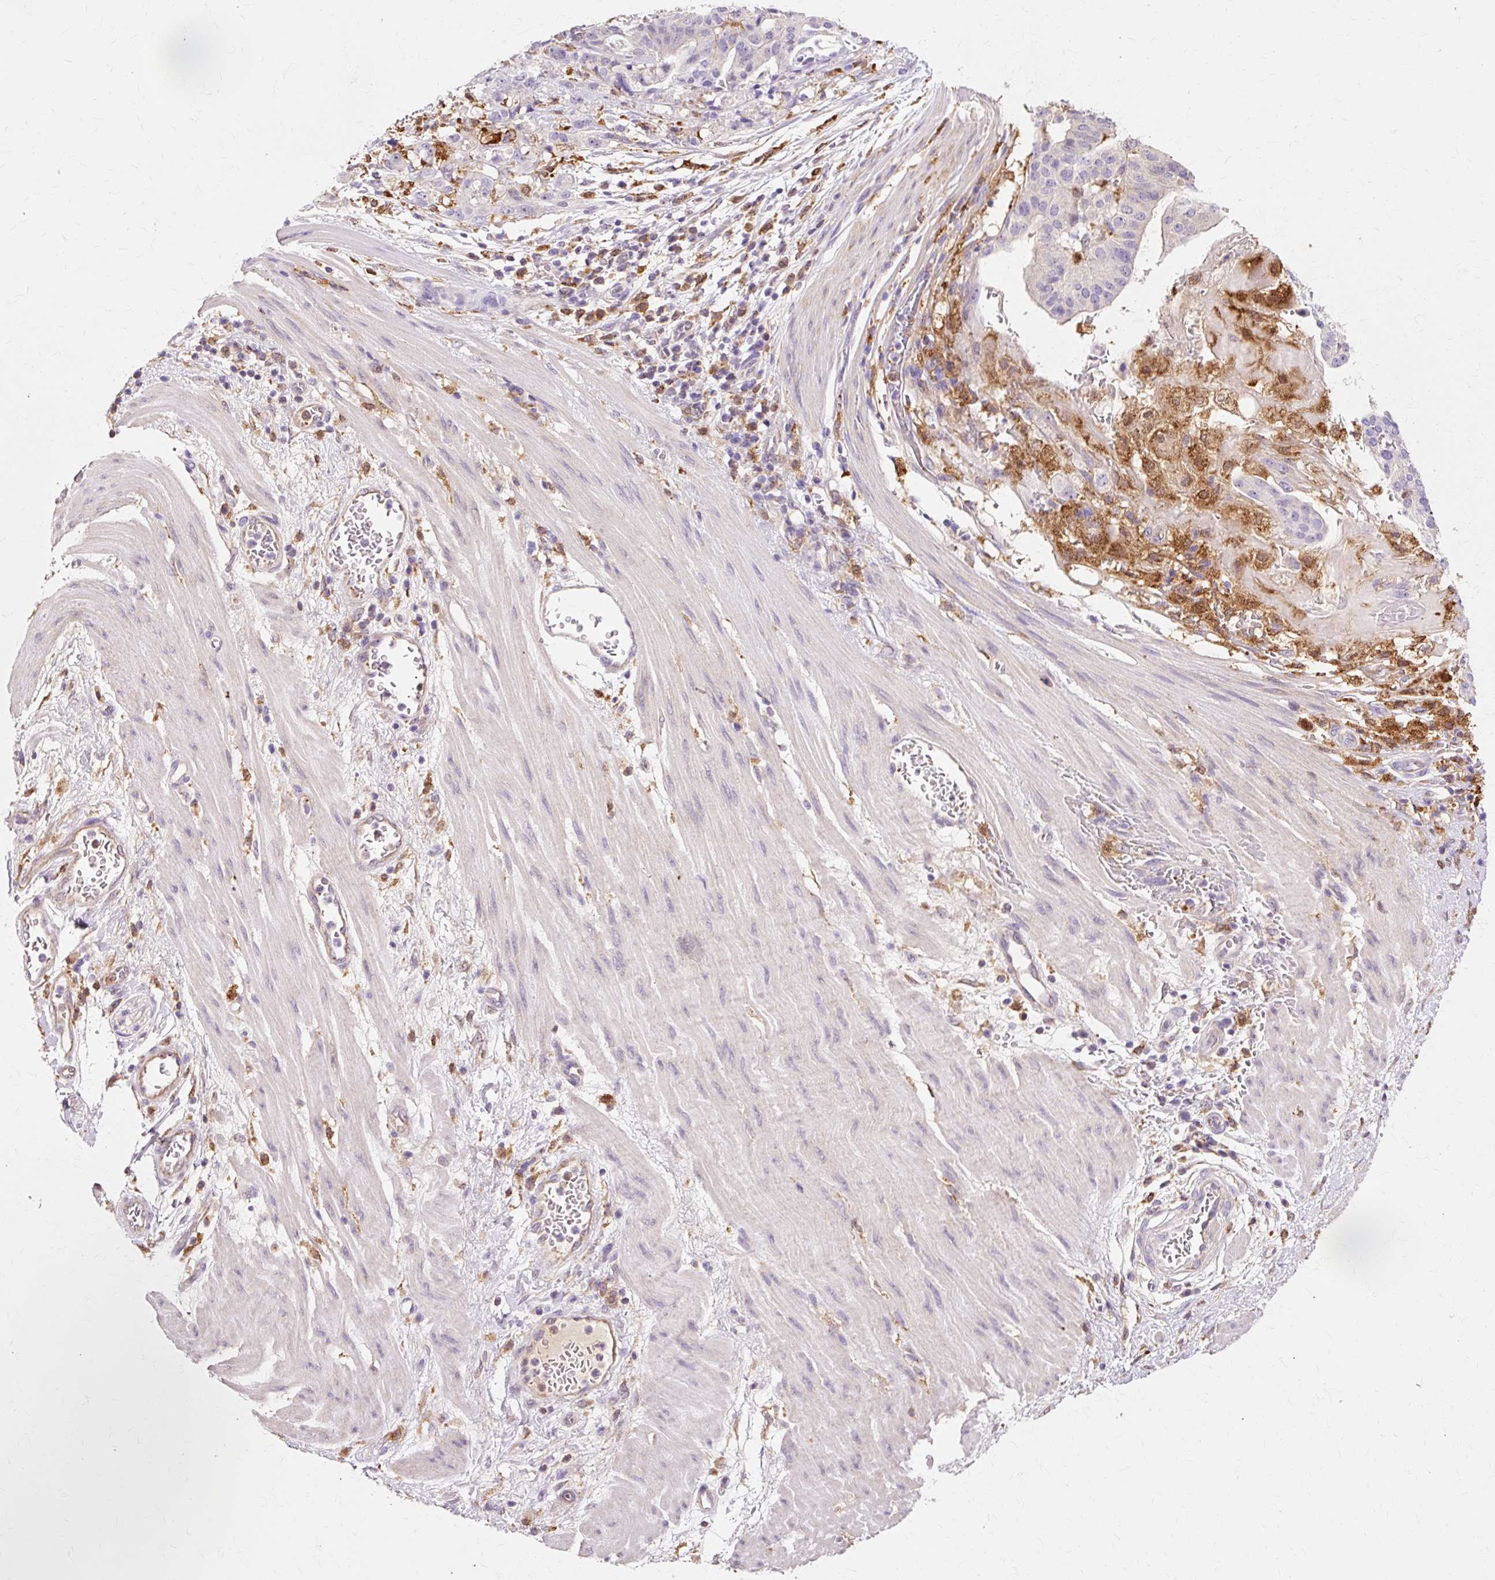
{"staining": {"intensity": "negative", "quantity": "none", "location": "none"}, "tissue": "stomach cancer", "cell_type": "Tumor cells", "image_type": "cancer", "snomed": [{"axis": "morphology", "description": "Adenocarcinoma, NOS"}, {"axis": "topography", "description": "Stomach"}], "caption": "The image reveals no significant staining in tumor cells of stomach cancer (adenocarcinoma). The staining is performed using DAB brown chromogen with nuclei counter-stained in using hematoxylin.", "gene": "GPX1", "patient": {"sex": "male", "age": 48}}